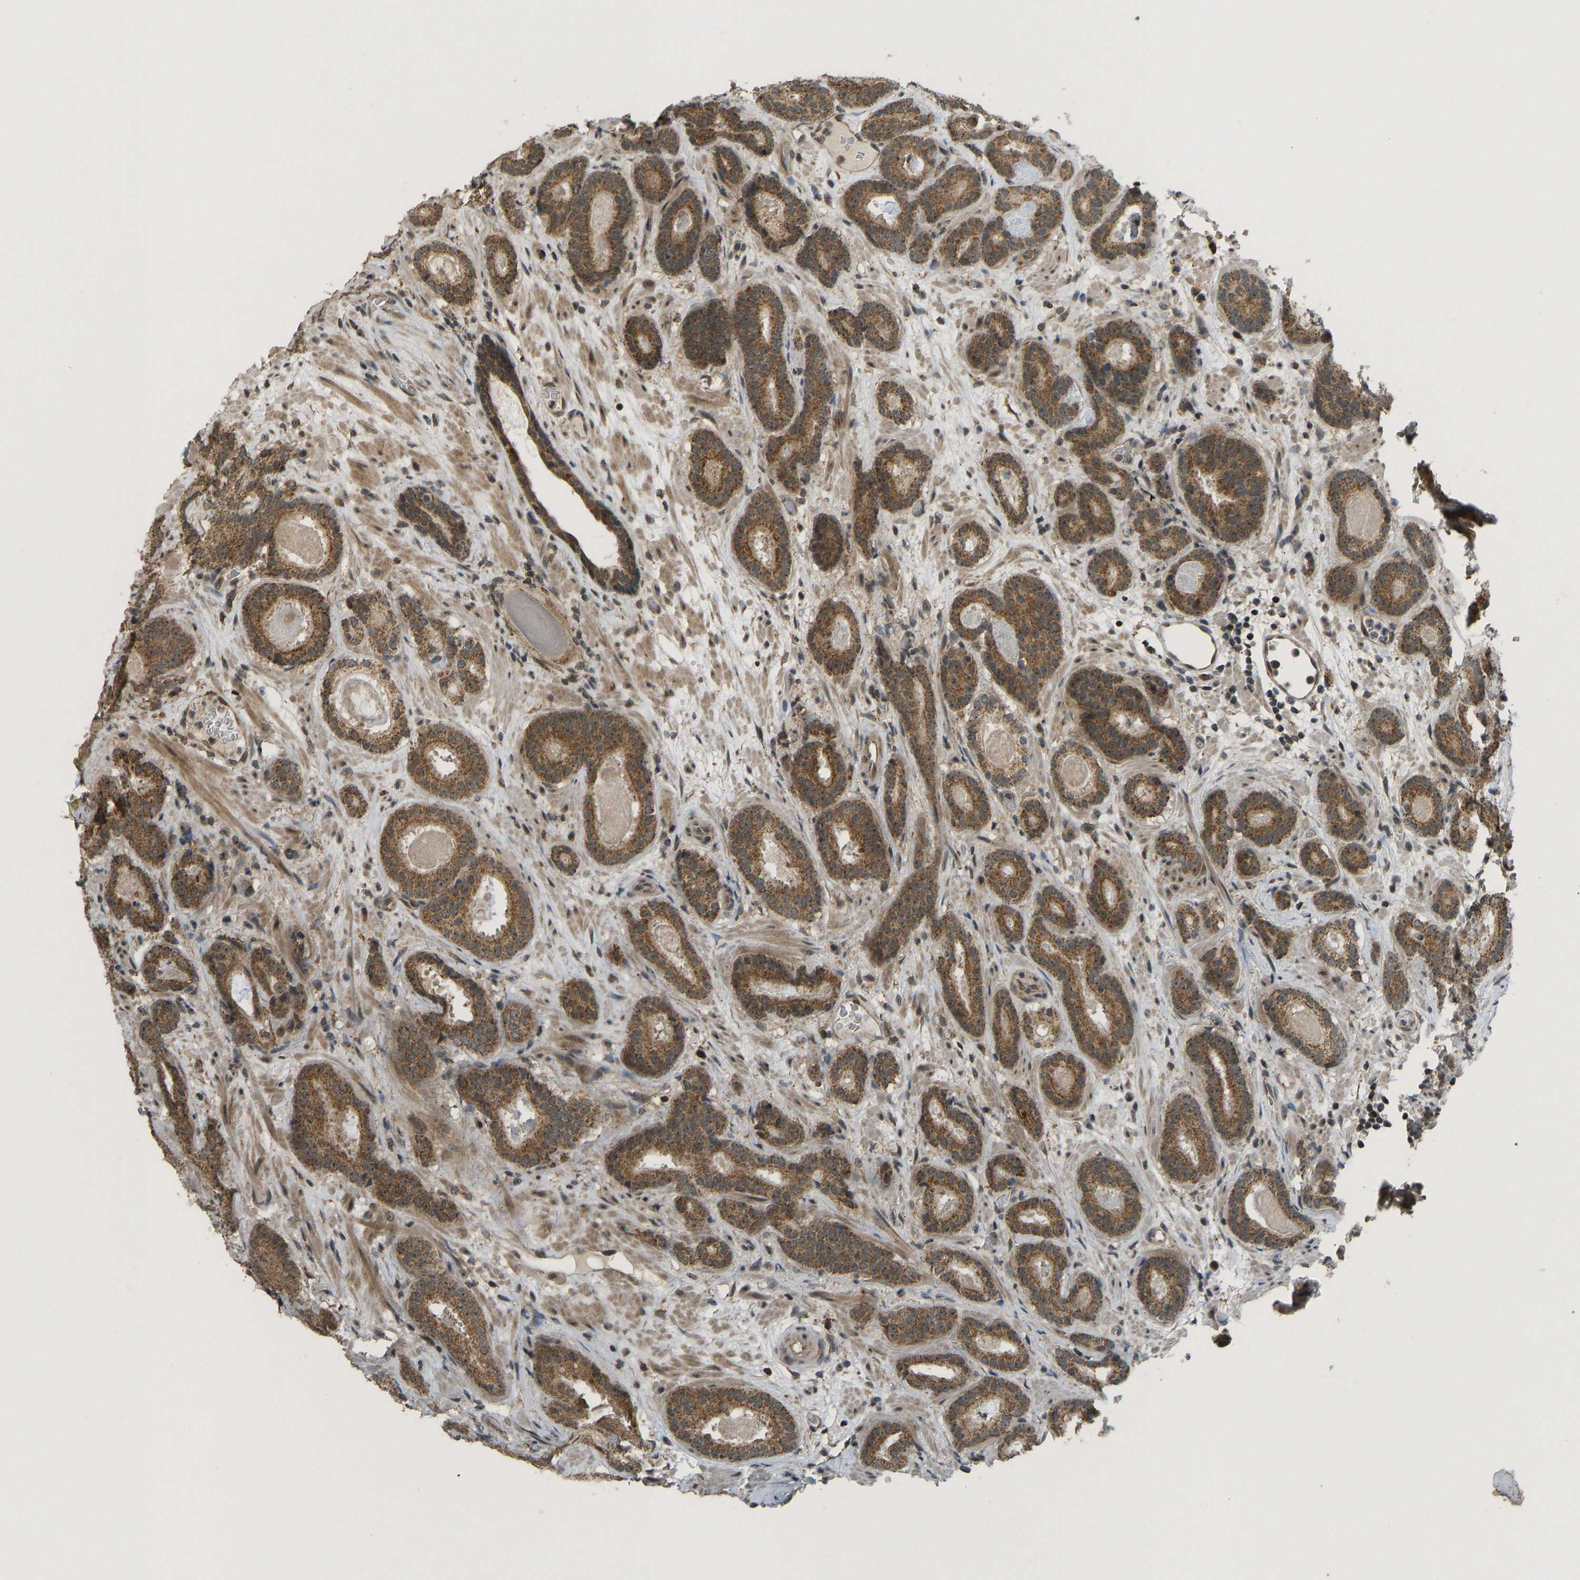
{"staining": {"intensity": "strong", "quantity": ">75%", "location": "cytoplasmic/membranous"}, "tissue": "prostate cancer", "cell_type": "Tumor cells", "image_type": "cancer", "snomed": [{"axis": "morphology", "description": "Adenocarcinoma, Low grade"}, {"axis": "topography", "description": "Prostate"}], "caption": "Prostate low-grade adenocarcinoma stained with immunohistochemistry (IHC) displays strong cytoplasmic/membranous staining in approximately >75% of tumor cells.", "gene": "ACADS", "patient": {"sex": "male", "age": 69}}